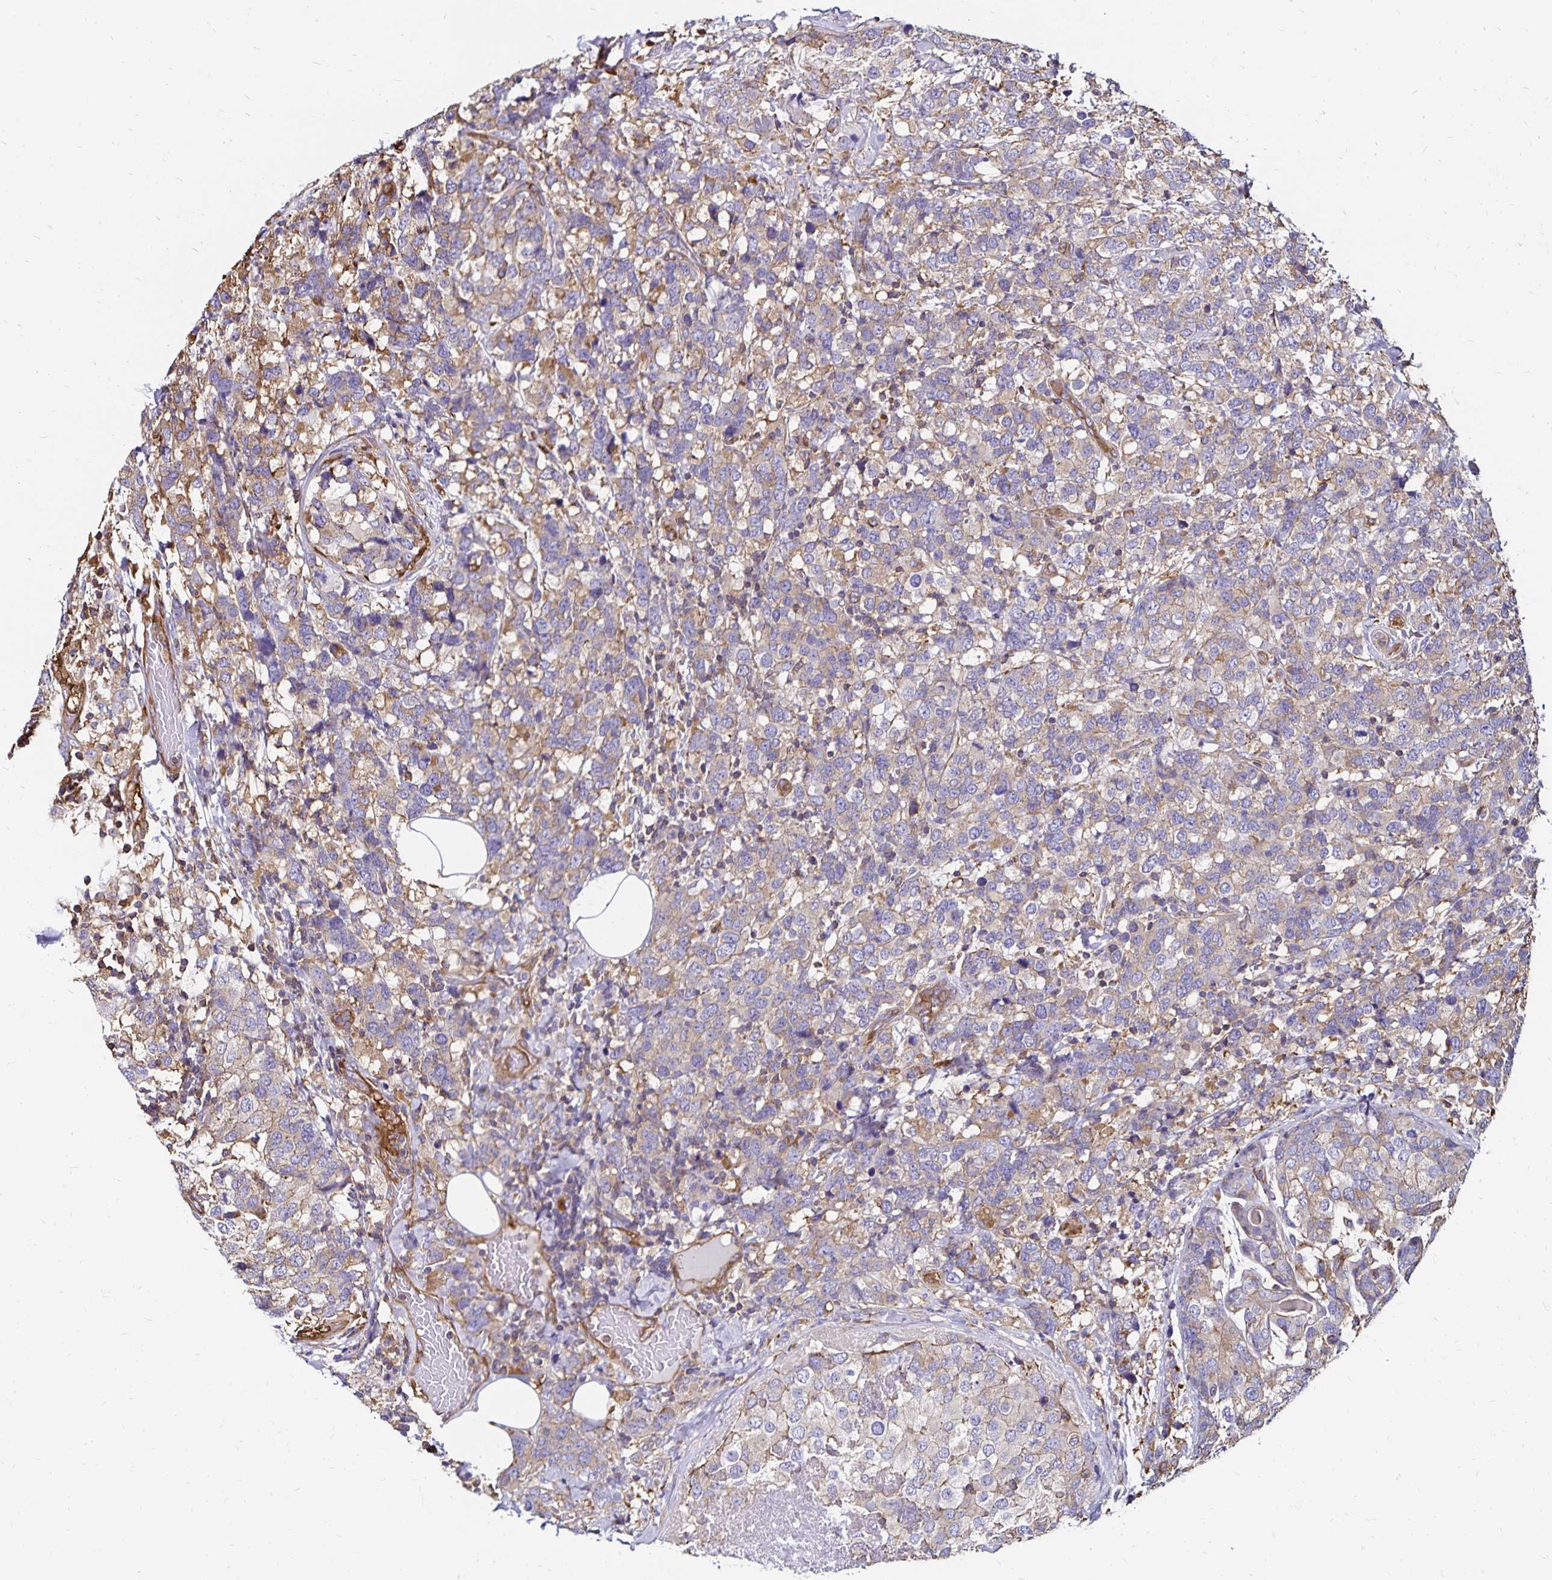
{"staining": {"intensity": "weak", "quantity": "25%-75%", "location": "cytoplasmic/membranous"}, "tissue": "breast cancer", "cell_type": "Tumor cells", "image_type": "cancer", "snomed": [{"axis": "morphology", "description": "Lobular carcinoma"}, {"axis": "topography", "description": "Breast"}], "caption": "The photomicrograph shows a brown stain indicating the presence of a protein in the cytoplasmic/membranous of tumor cells in breast cancer (lobular carcinoma).", "gene": "RPRML", "patient": {"sex": "female", "age": 59}}